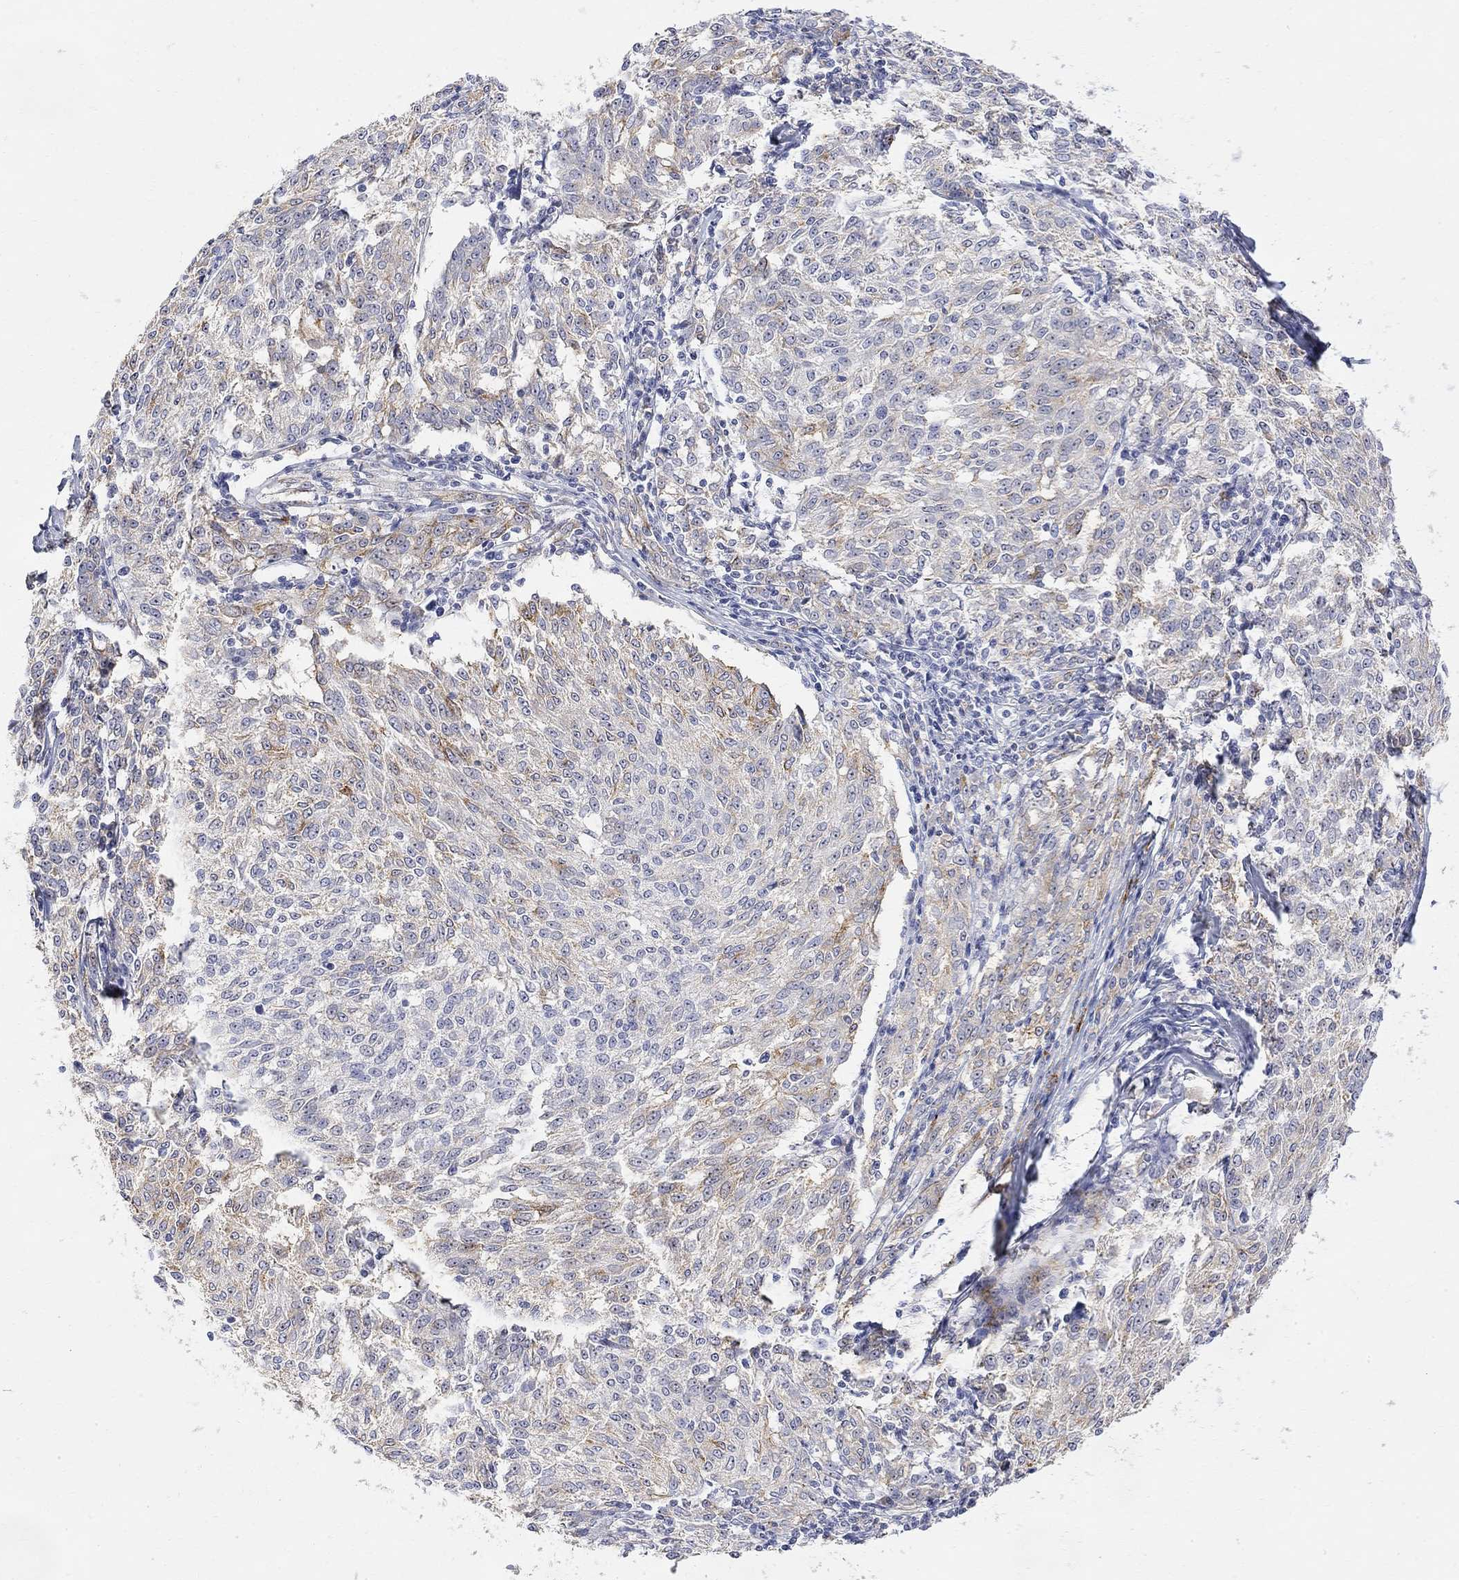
{"staining": {"intensity": "negative", "quantity": "none", "location": "none"}, "tissue": "melanoma", "cell_type": "Tumor cells", "image_type": "cancer", "snomed": [{"axis": "morphology", "description": "Malignant melanoma, NOS"}, {"axis": "topography", "description": "Skin"}], "caption": "This is an immunohistochemistry (IHC) histopathology image of malignant melanoma. There is no expression in tumor cells.", "gene": "FNDC5", "patient": {"sex": "female", "age": 72}}